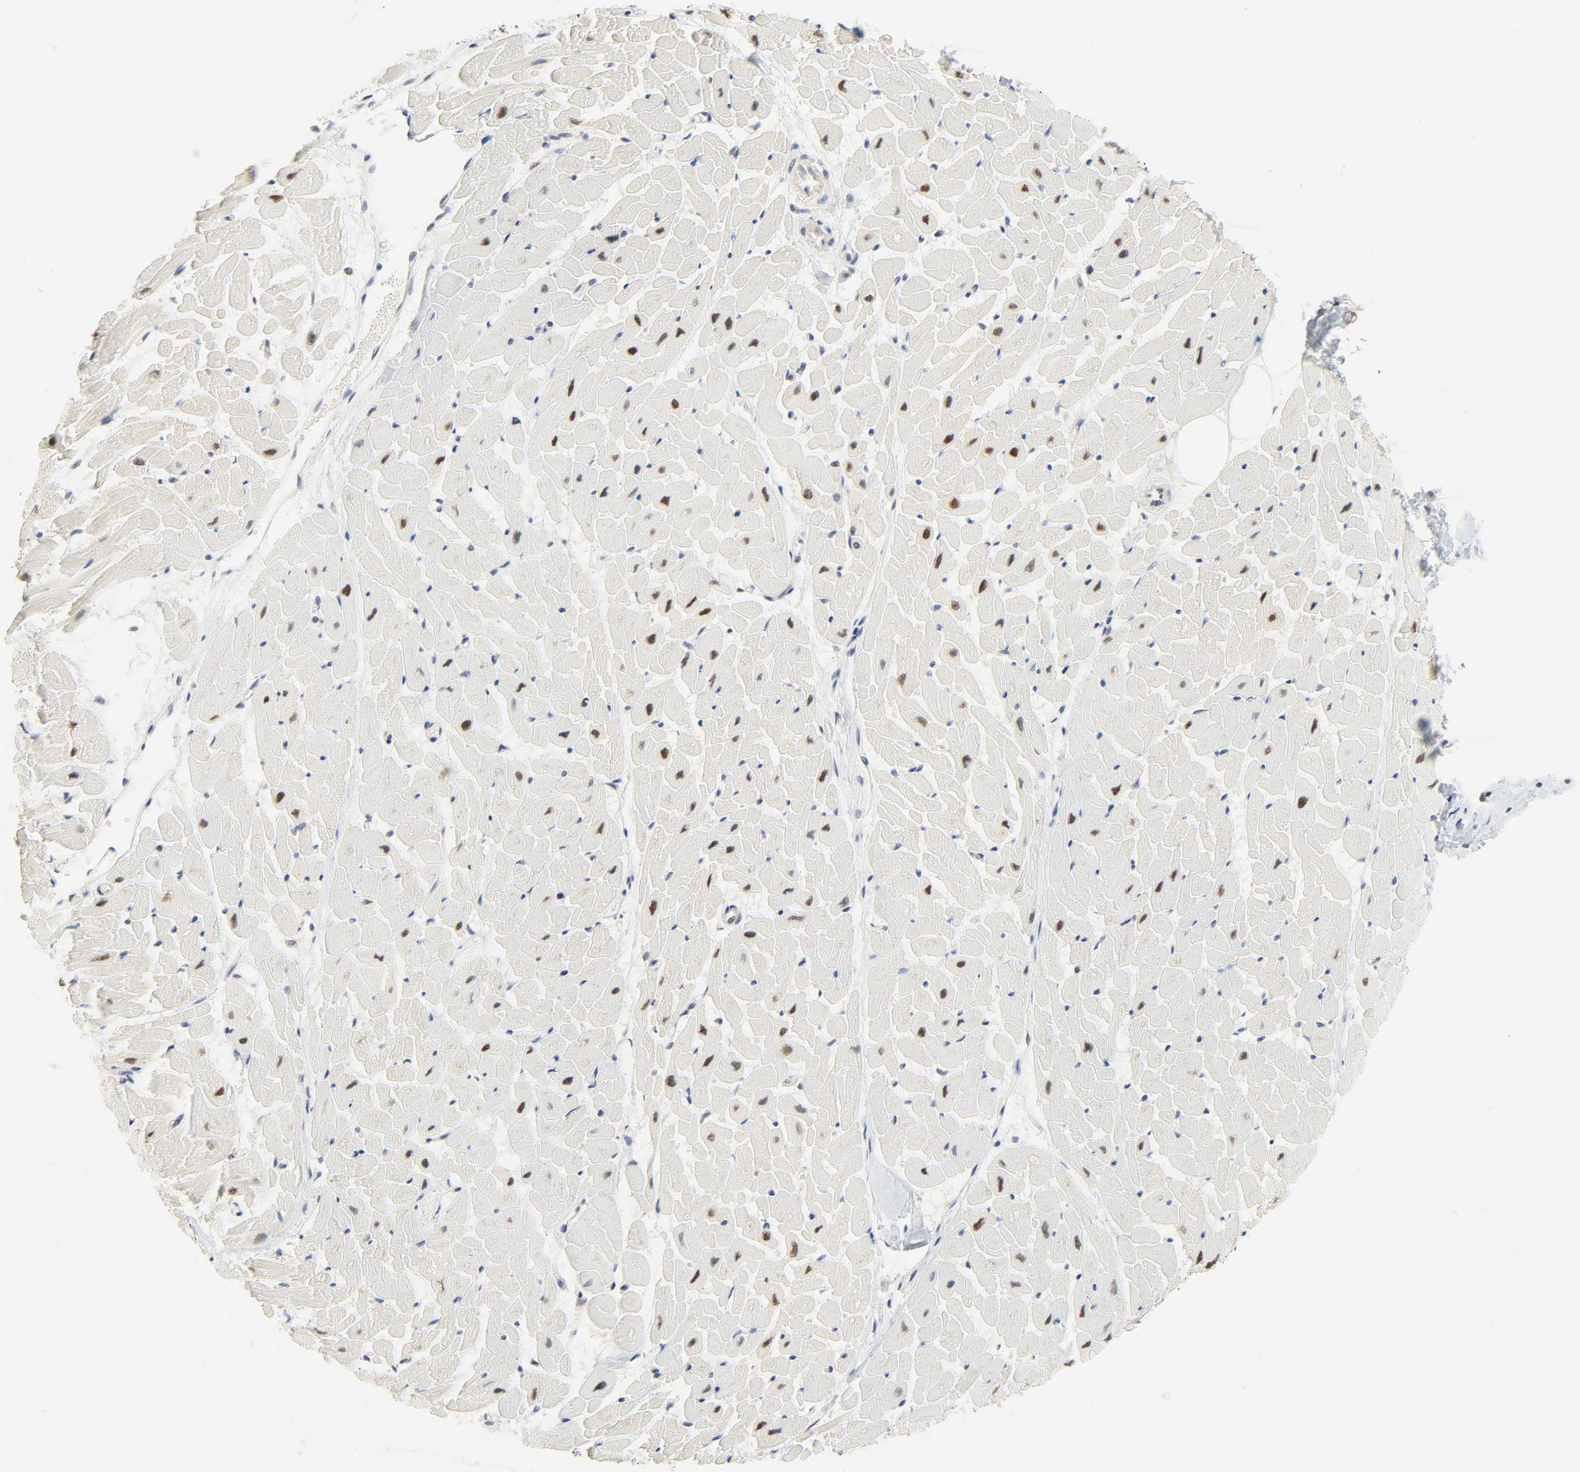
{"staining": {"intensity": "strong", "quantity": "25%-75%", "location": "nuclear"}, "tissue": "heart muscle", "cell_type": "Cardiomyocytes", "image_type": "normal", "snomed": [{"axis": "morphology", "description": "Normal tissue, NOS"}, {"axis": "topography", "description": "Heart"}], "caption": "Immunohistochemical staining of unremarkable heart muscle reveals strong nuclear protein staining in approximately 25%-75% of cardiomyocytes.", "gene": "ACSS2", "patient": {"sex": "female", "age": 19}}